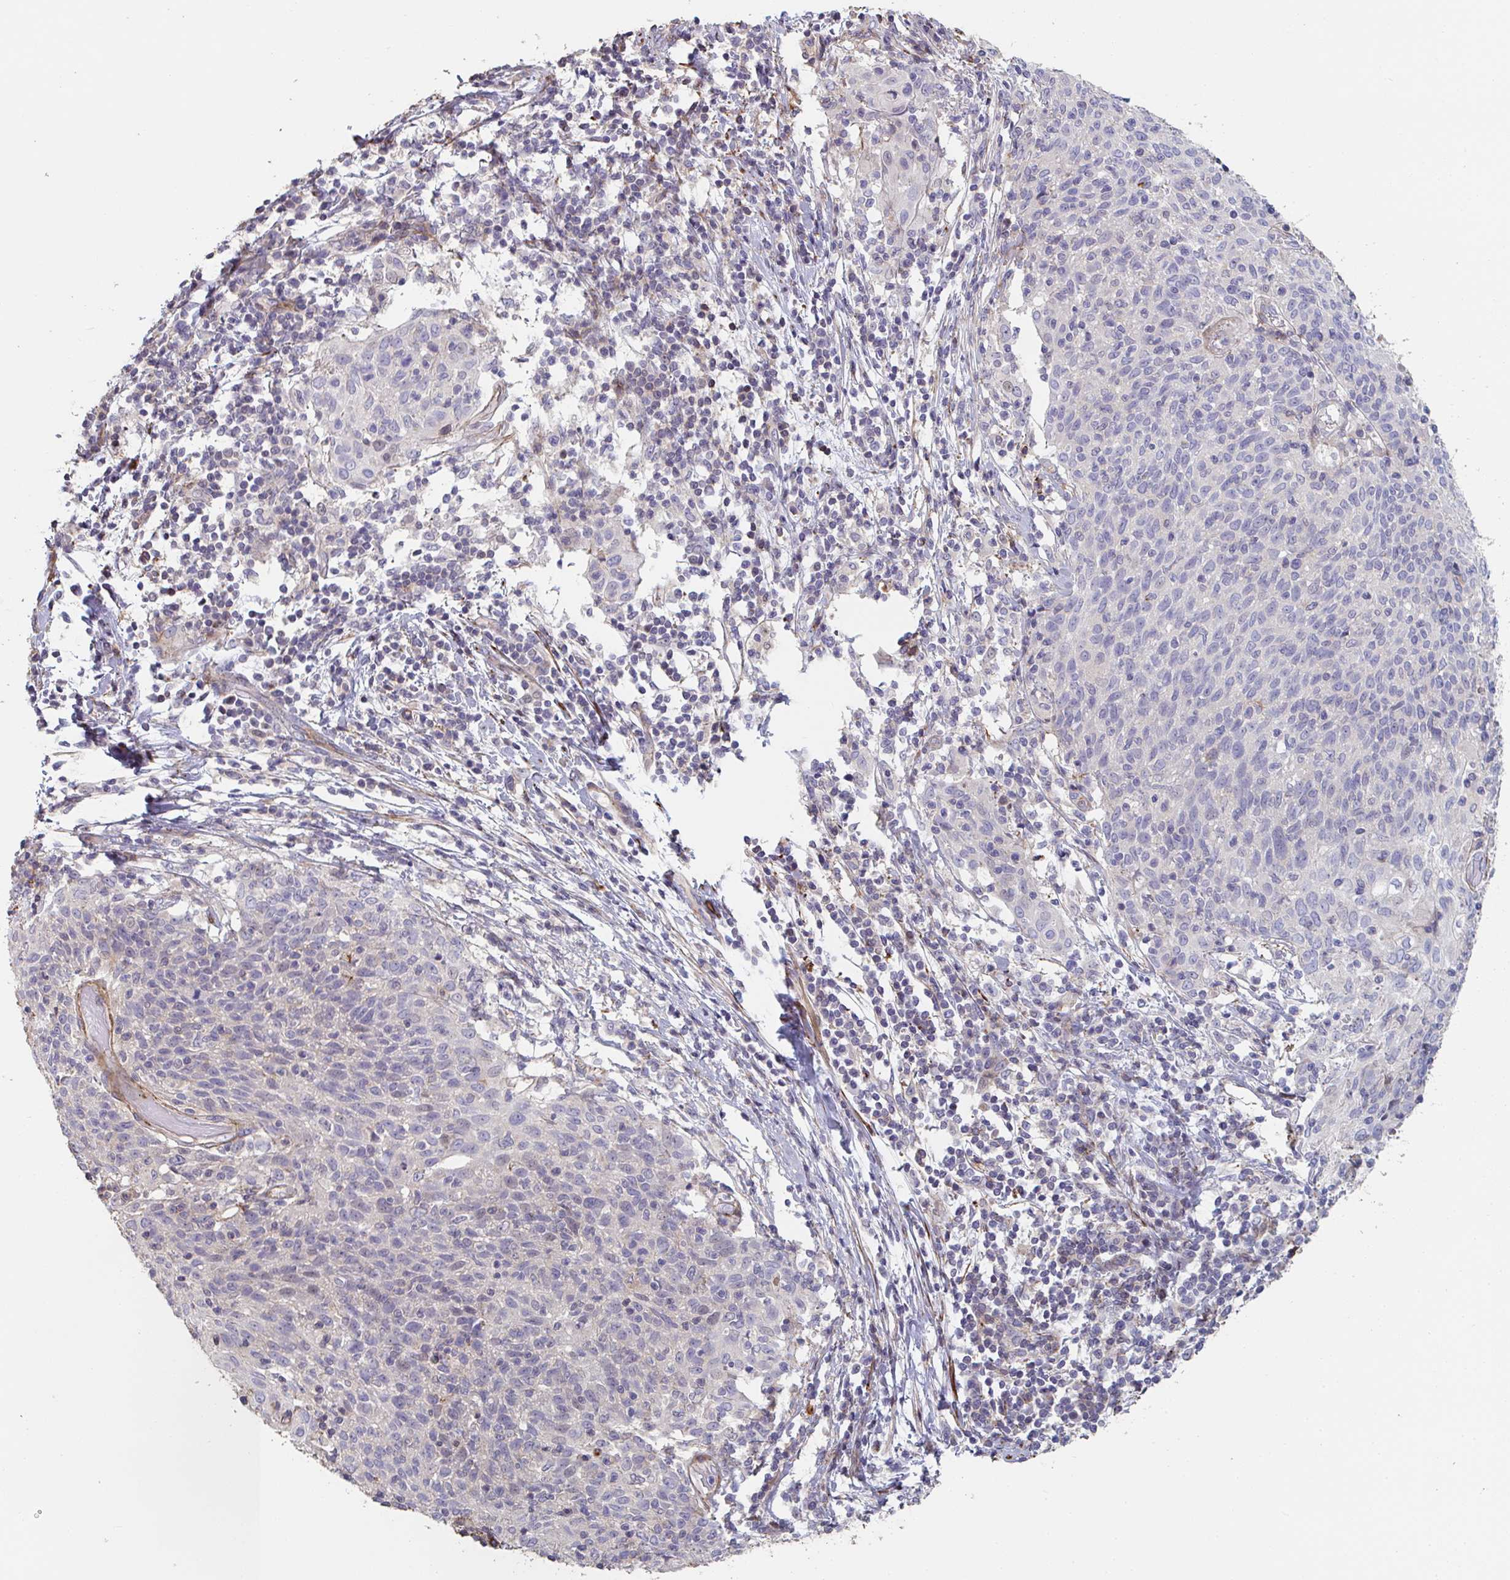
{"staining": {"intensity": "negative", "quantity": "none", "location": "none"}, "tissue": "cervical cancer", "cell_type": "Tumor cells", "image_type": "cancer", "snomed": [{"axis": "morphology", "description": "Squamous cell carcinoma, NOS"}, {"axis": "topography", "description": "Cervix"}], "caption": "This is an IHC image of human squamous cell carcinoma (cervical). There is no expression in tumor cells.", "gene": "FZD2", "patient": {"sex": "female", "age": 52}}